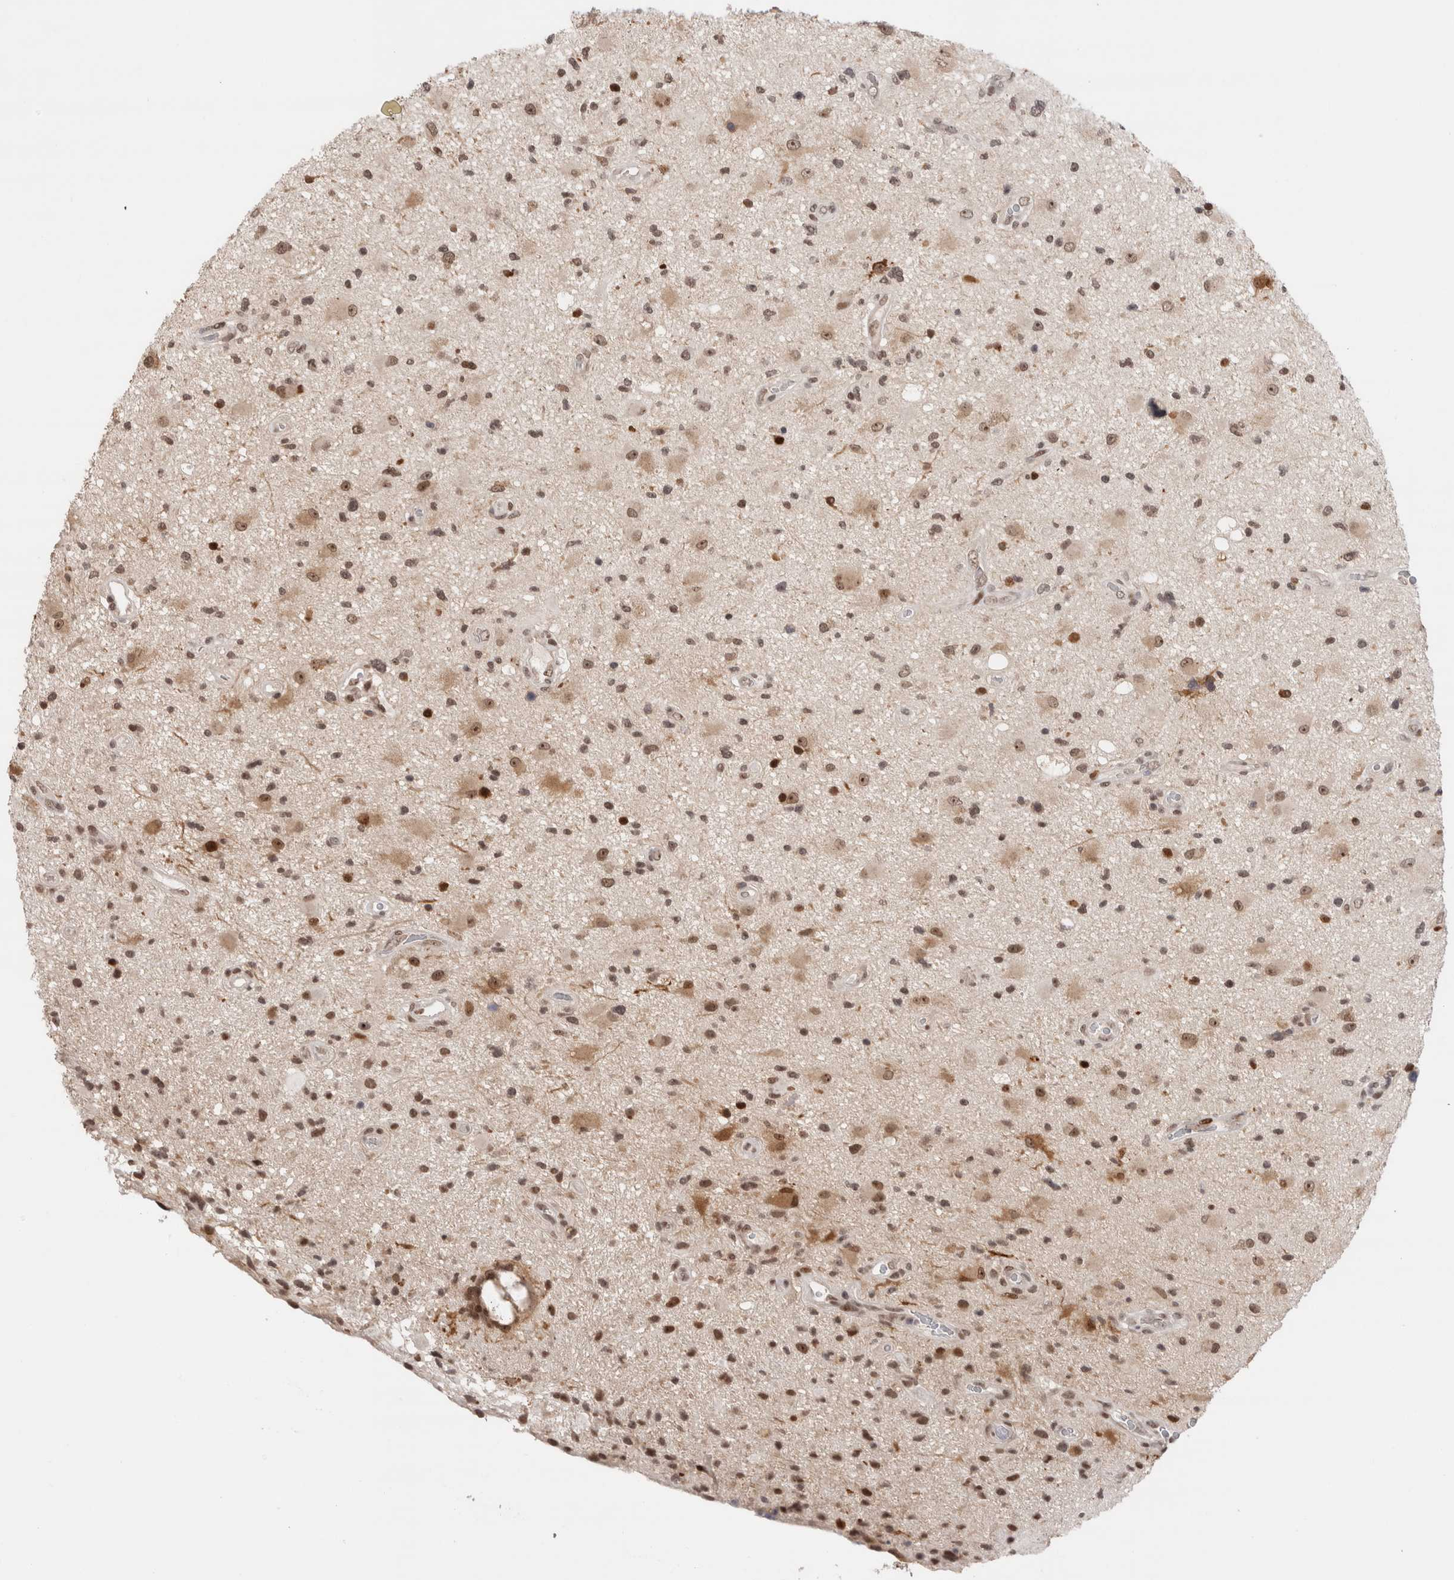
{"staining": {"intensity": "moderate", "quantity": ">75%", "location": "nuclear"}, "tissue": "glioma", "cell_type": "Tumor cells", "image_type": "cancer", "snomed": [{"axis": "morphology", "description": "Glioma, malignant, High grade"}, {"axis": "topography", "description": "Brain"}], "caption": "Glioma tissue demonstrates moderate nuclear staining in approximately >75% of tumor cells", "gene": "ZNF521", "patient": {"sex": "male", "age": 33}}